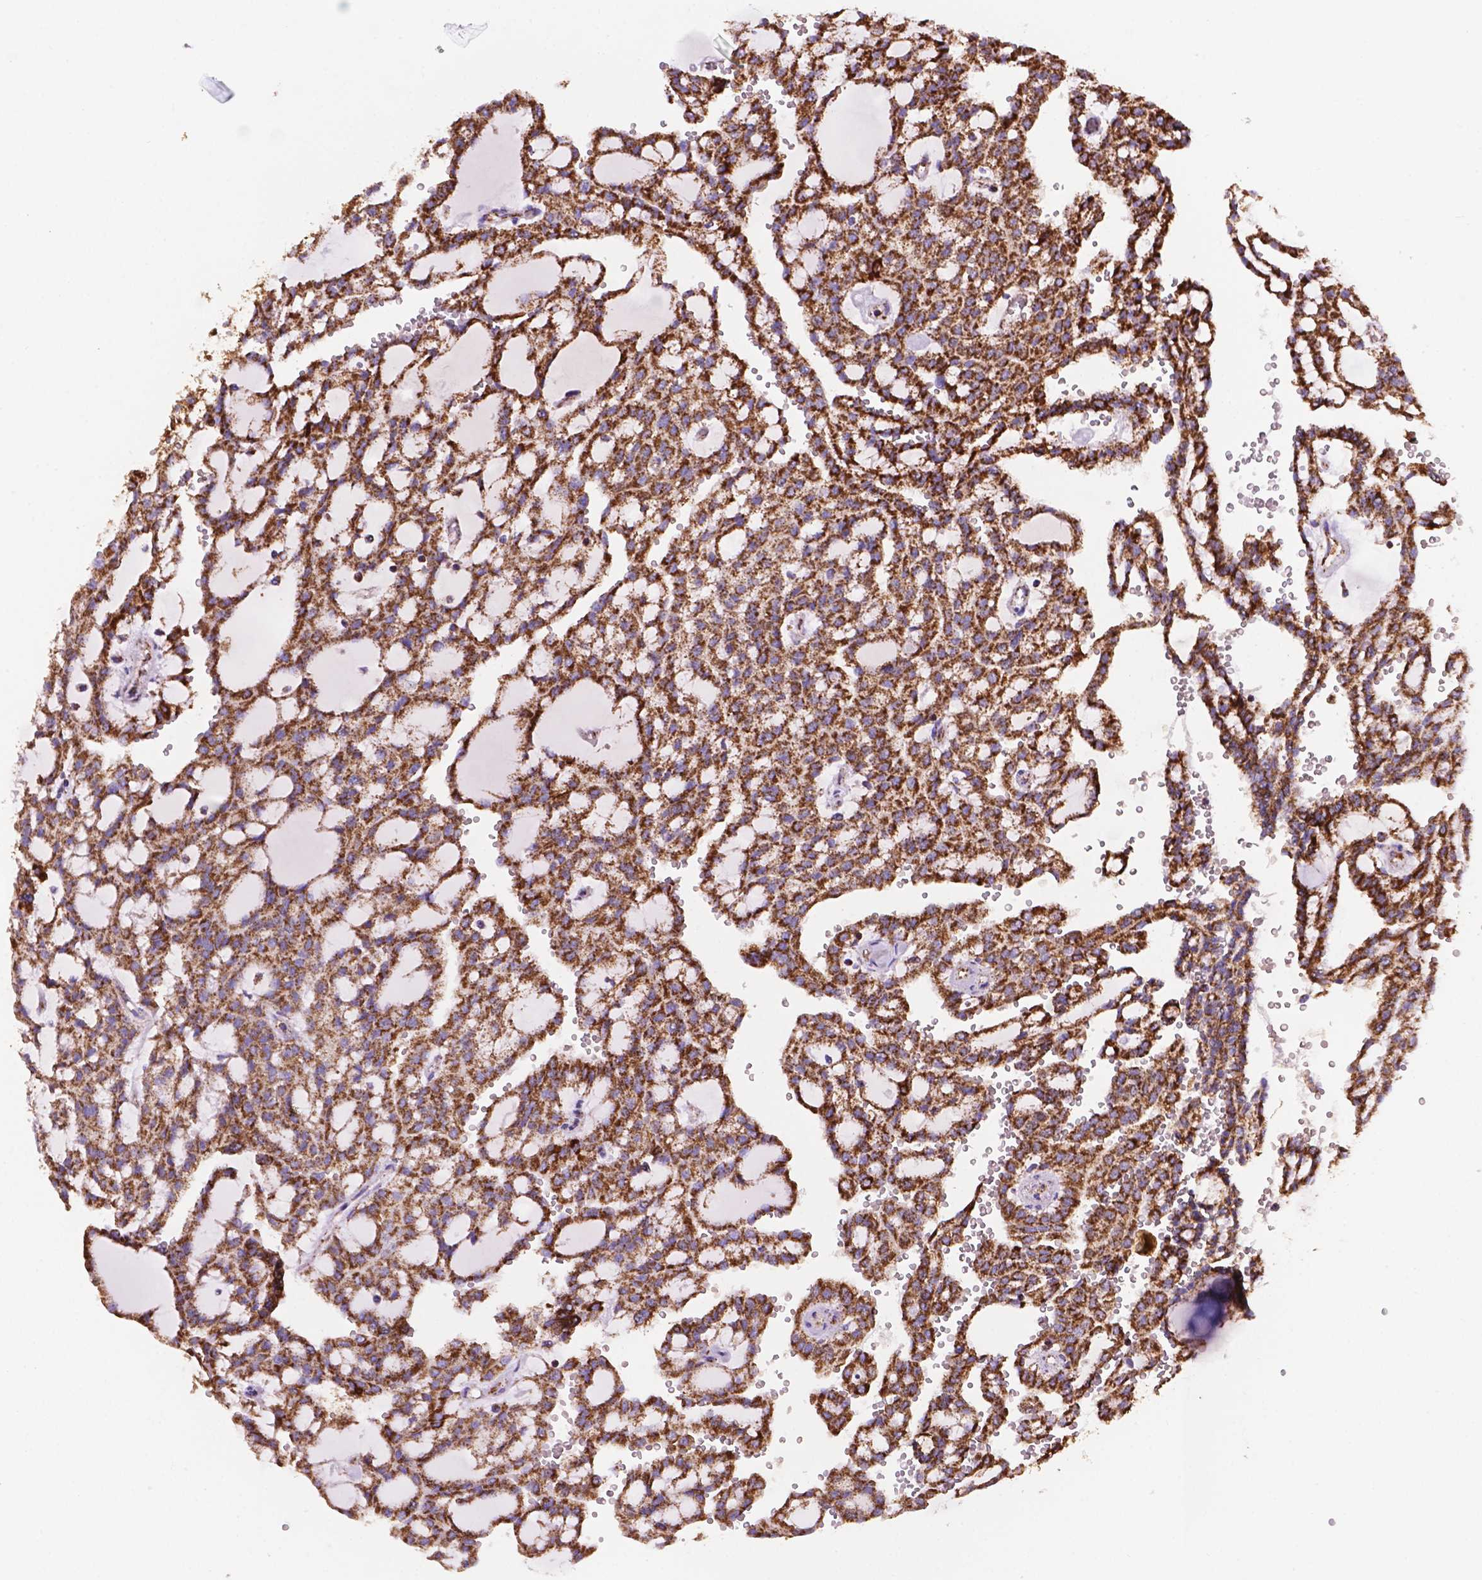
{"staining": {"intensity": "strong", "quantity": ">75%", "location": "cytoplasmic/membranous"}, "tissue": "renal cancer", "cell_type": "Tumor cells", "image_type": "cancer", "snomed": [{"axis": "morphology", "description": "Adenocarcinoma, NOS"}, {"axis": "topography", "description": "Kidney"}], "caption": "This photomicrograph demonstrates immunohistochemistry staining of human adenocarcinoma (renal), with high strong cytoplasmic/membranous positivity in about >75% of tumor cells.", "gene": "HSPD1", "patient": {"sex": "male", "age": 63}}